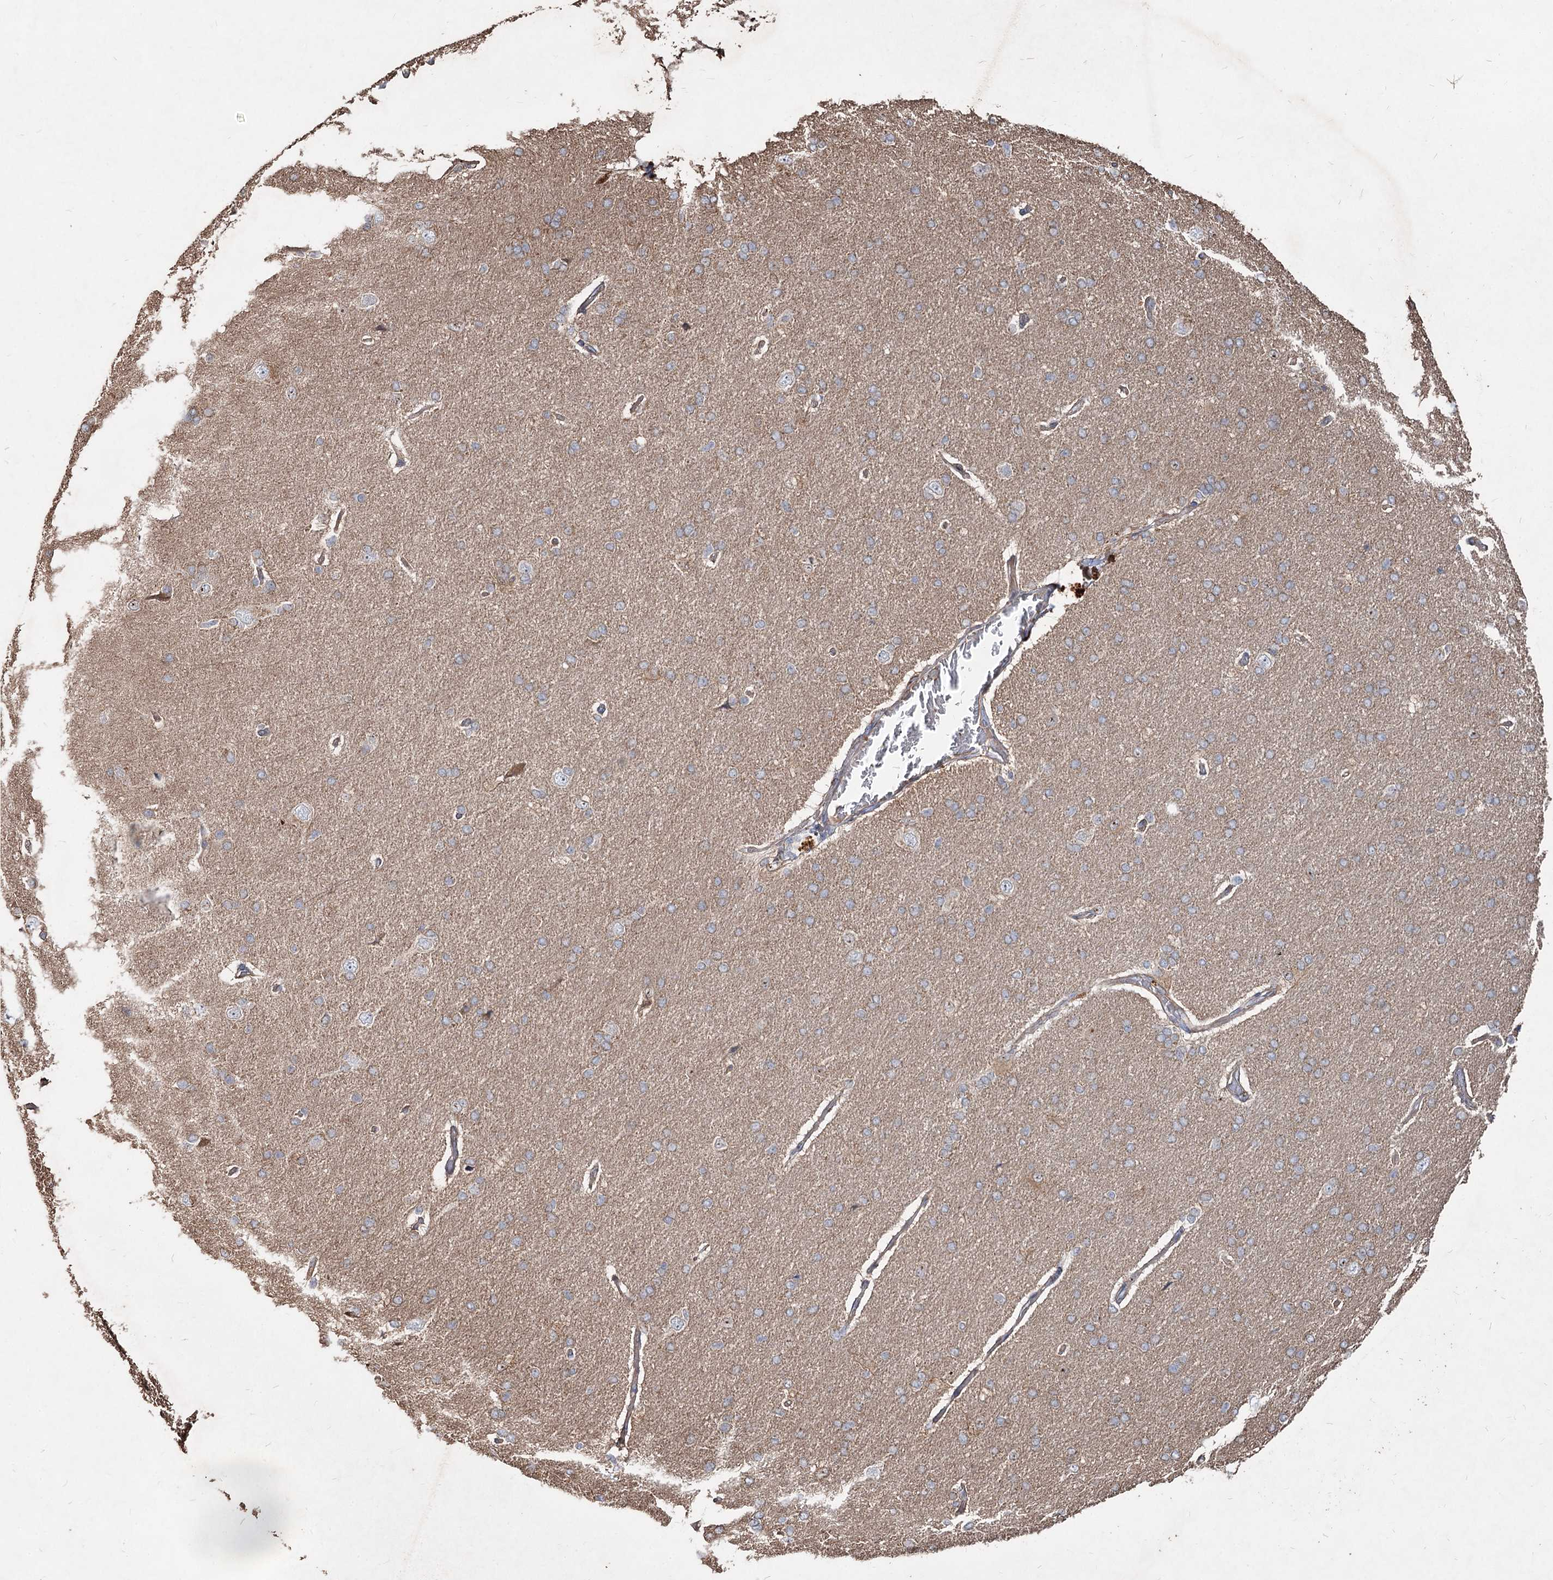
{"staining": {"intensity": "weak", "quantity": "25%-75%", "location": "cytoplasmic/membranous"}, "tissue": "cerebral cortex", "cell_type": "Endothelial cells", "image_type": "normal", "snomed": [{"axis": "morphology", "description": "Normal tissue, NOS"}, {"axis": "topography", "description": "Cerebral cortex"}], "caption": "Protein staining exhibits weak cytoplasmic/membranous expression in about 25%-75% of endothelial cells in benign cerebral cortex.", "gene": "SPART", "patient": {"sex": "male", "age": 62}}